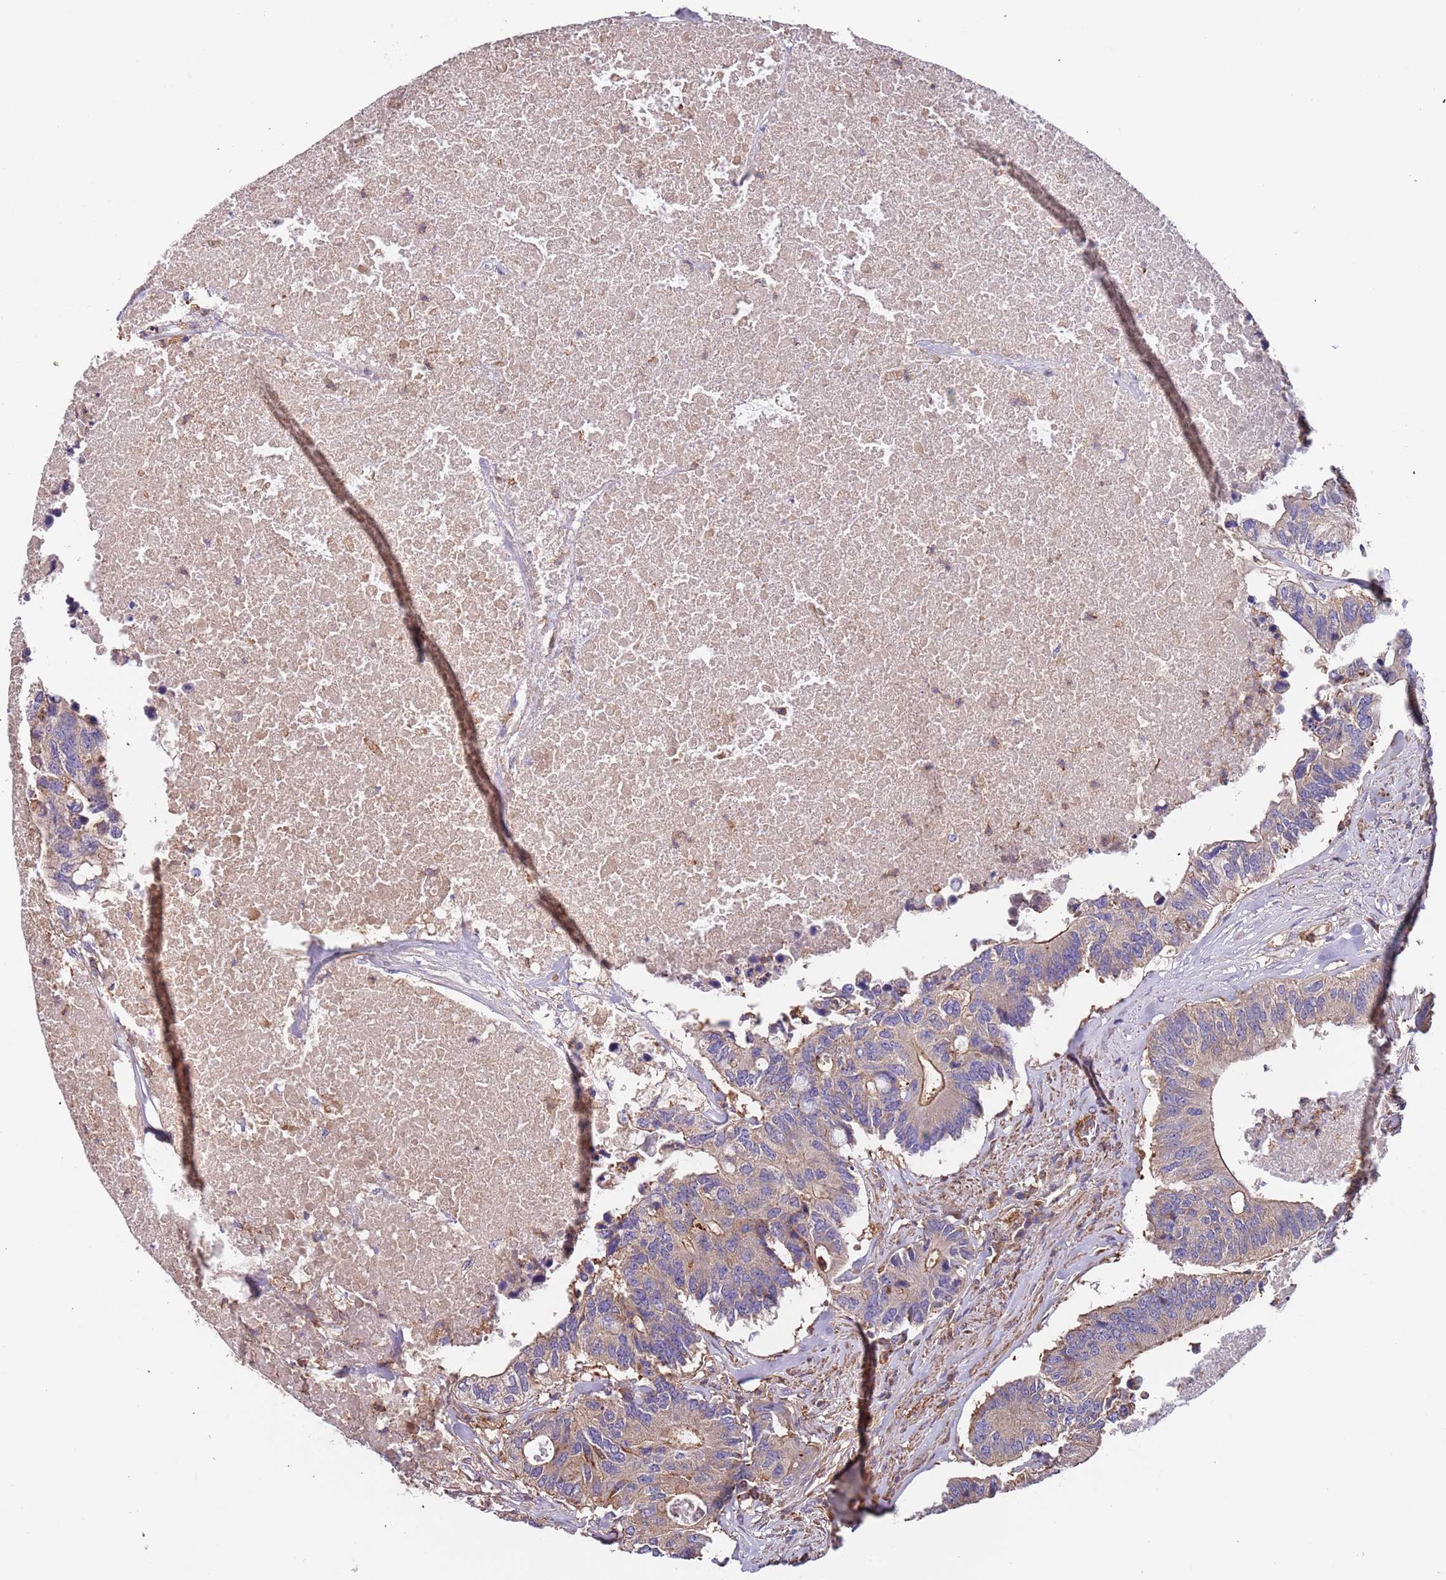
{"staining": {"intensity": "weak", "quantity": "25%-75%", "location": "cytoplasmic/membranous"}, "tissue": "colorectal cancer", "cell_type": "Tumor cells", "image_type": "cancer", "snomed": [{"axis": "morphology", "description": "Adenocarcinoma, NOS"}, {"axis": "topography", "description": "Colon"}], "caption": "Human colorectal adenocarcinoma stained for a protein (brown) reveals weak cytoplasmic/membranous positive positivity in about 25%-75% of tumor cells.", "gene": "SYT4", "patient": {"sex": "male", "age": 71}}